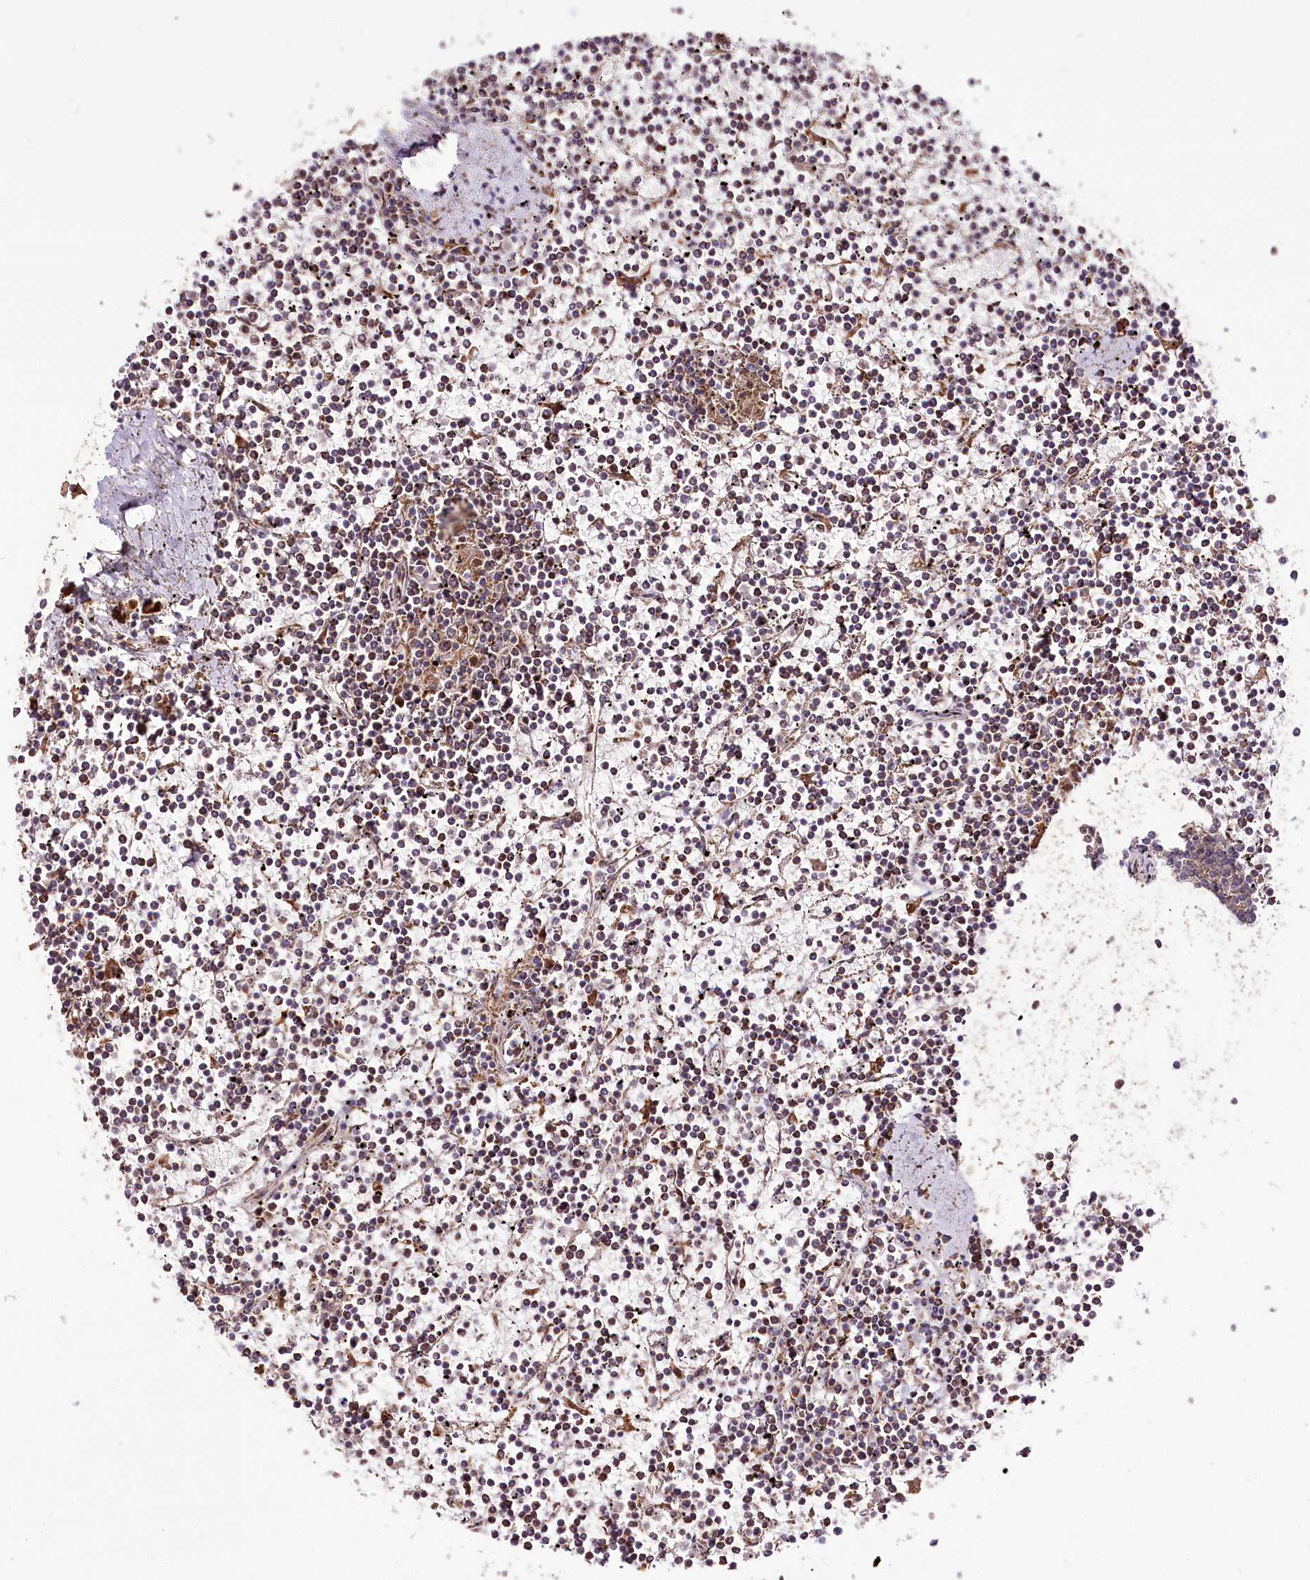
{"staining": {"intensity": "weak", "quantity": "<25%", "location": "cytoplasmic/membranous"}, "tissue": "lymphoma", "cell_type": "Tumor cells", "image_type": "cancer", "snomed": [{"axis": "morphology", "description": "Malignant lymphoma, non-Hodgkin's type, Low grade"}, {"axis": "topography", "description": "Spleen"}], "caption": "Immunohistochemistry photomicrograph of human low-grade malignant lymphoma, non-Hodgkin's type stained for a protein (brown), which displays no positivity in tumor cells.", "gene": "DMP1", "patient": {"sex": "female", "age": 19}}